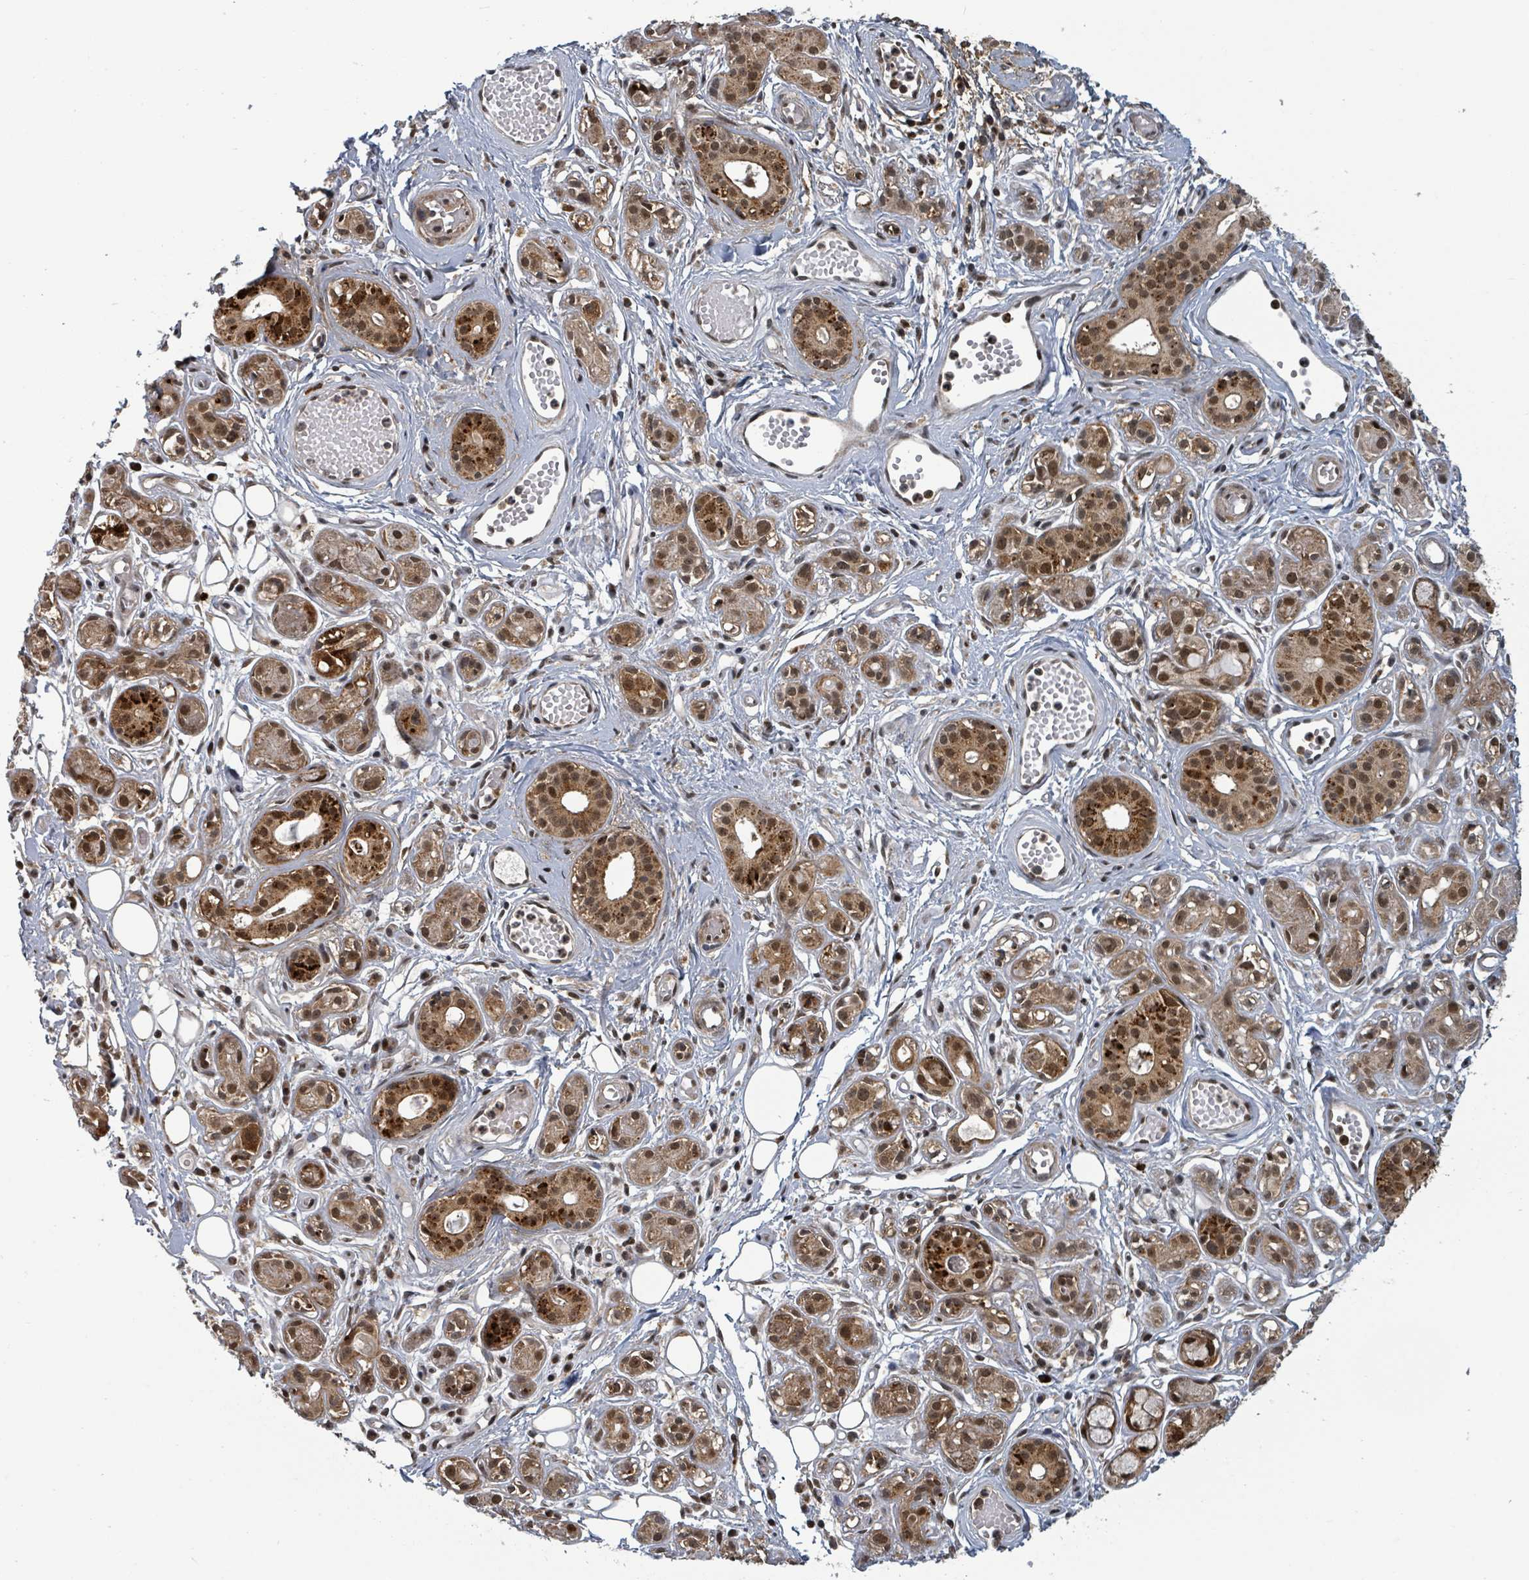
{"staining": {"intensity": "strong", "quantity": ">75%", "location": "cytoplasmic/membranous,nuclear"}, "tissue": "salivary gland", "cell_type": "Glandular cells", "image_type": "normal", "snomed": [{"axis": "morphology", "description": "Normal tissue, NOS"}, {"axis": "topography", "description": "Salivary gland"}], "caption": "Immunohistochemical staining of benign salivary gland displays >75% levels of strong cytoplasmic/membranous,nuclear protein expression in approximately >75% of glandular cells.", "gene": "GTF3C1", "patient": {"sex": "male", "age": 54}}